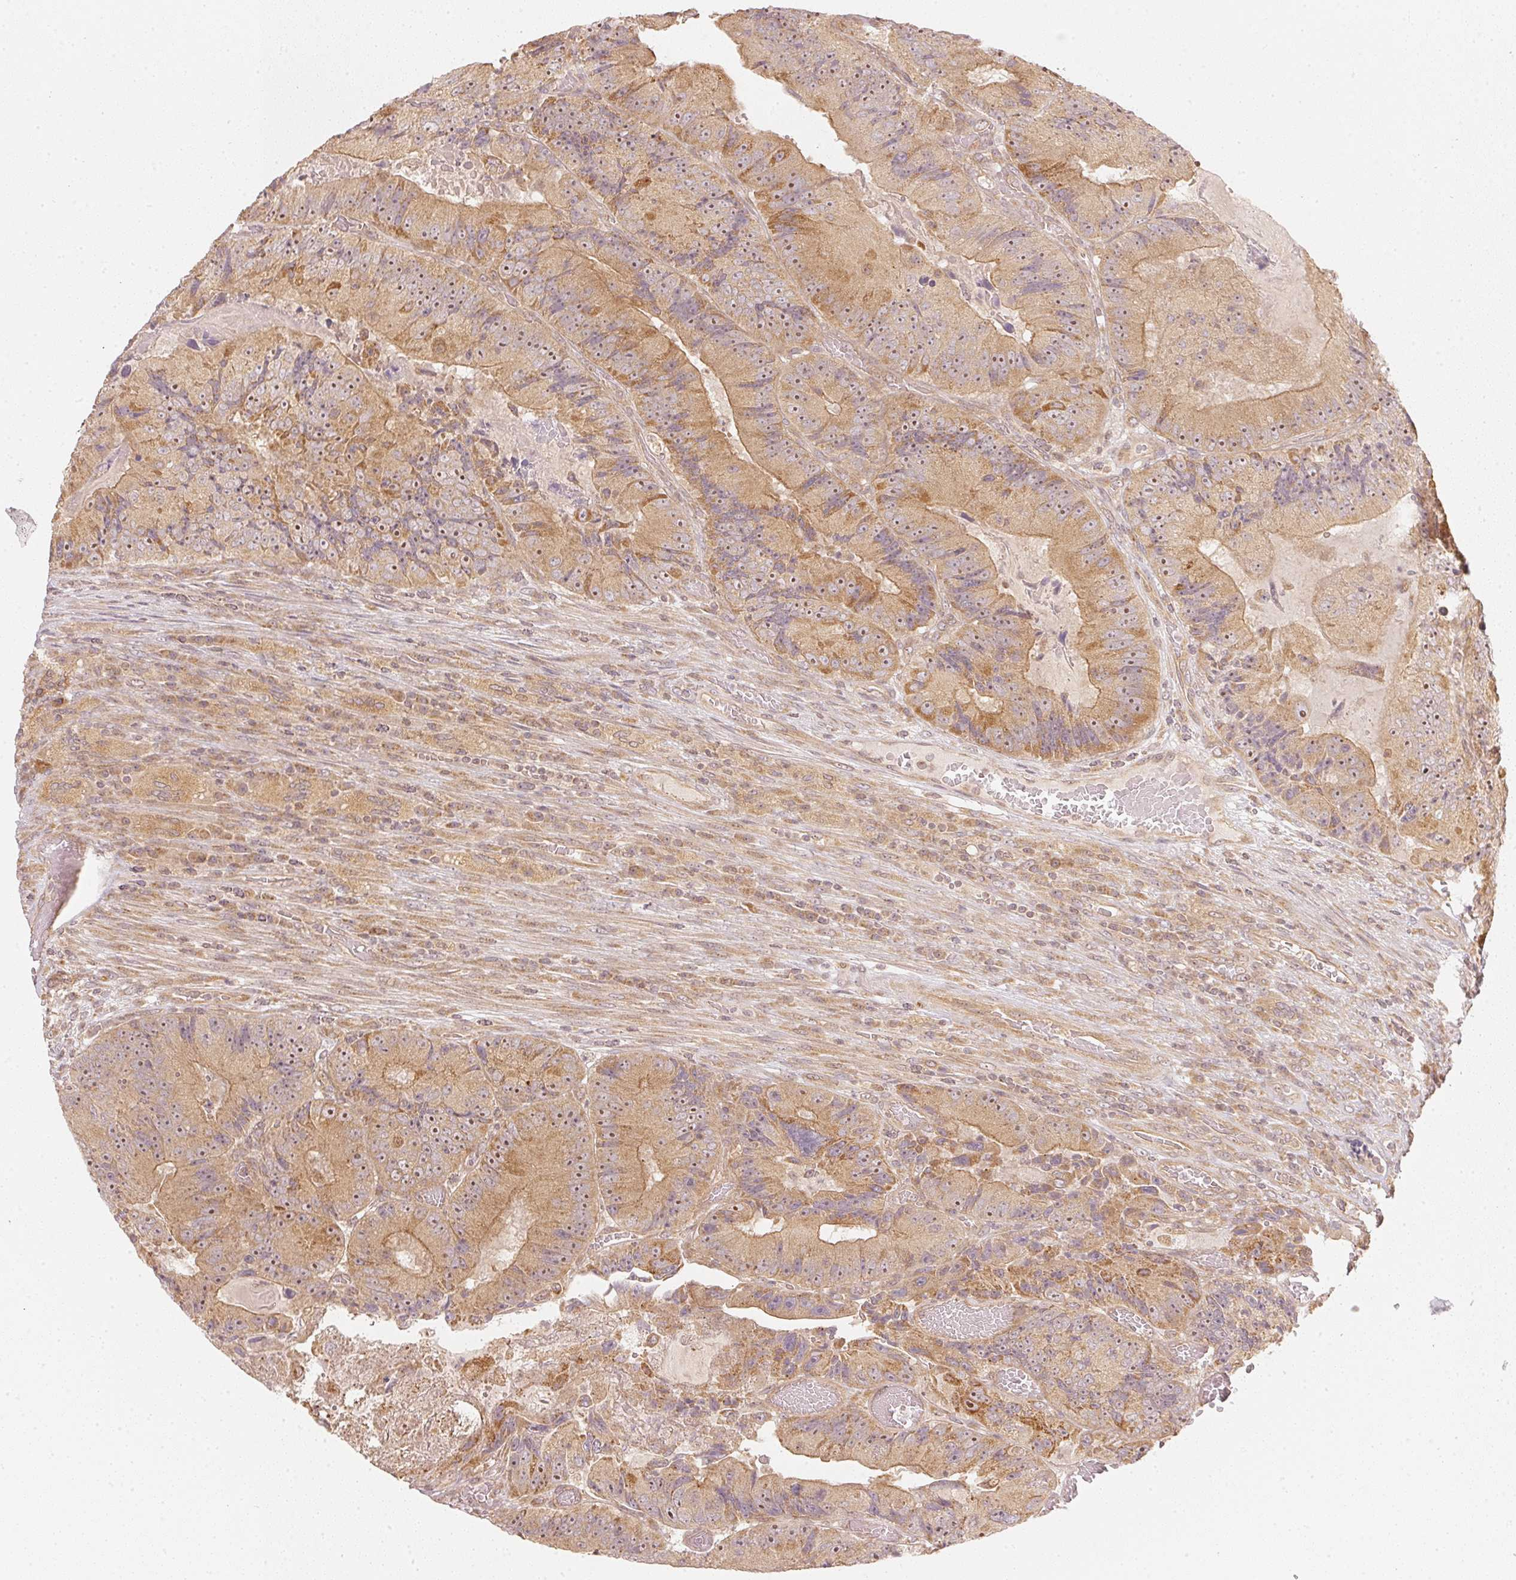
{"staining": {"intensity": "moderate", "quantity": ">75%", "location": "cytoplasmic/membranous,nuclear"}, "tissue": "colorectal cancer", "cell_type": "Tumor cells", "image_type": "cancer", "snomed": [{"axis": "morphology", "description": "Adenocarcinoma, NOS"}, {"axis": "topography", "description": "Colon"}], "caption": "Colorectal cancer stained for a protein exhibits moderate cytoplasmic/membranous and nuclear positivity in tumor cells. (brown staining indicates protein expression, while blue staining denotes nuclei).", "gene": "WDR54", "patient": {"sex": "female", "age": 86}}